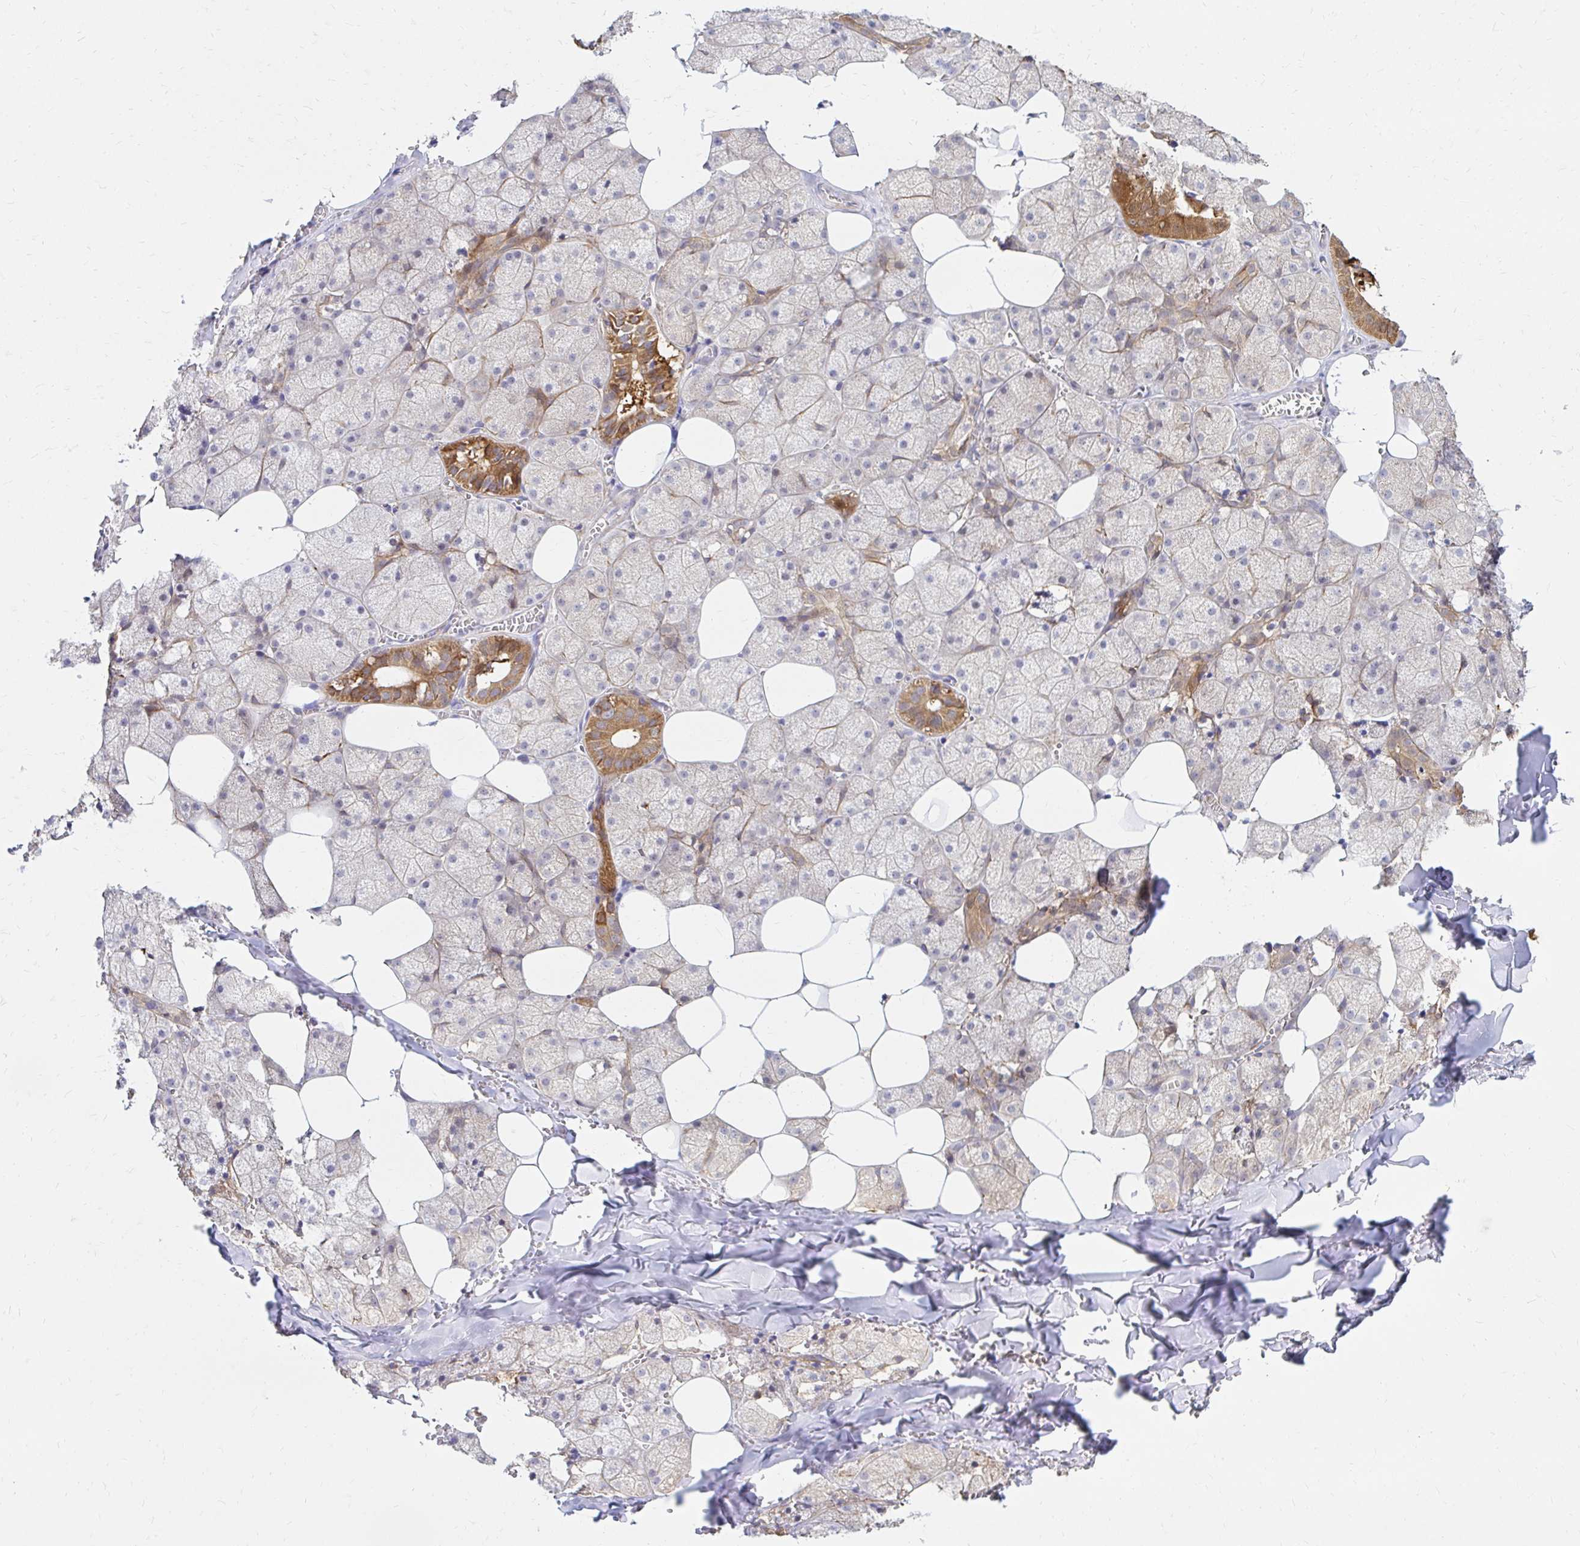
{"staining": {"intensity": "moderate", "quantity": "25%-75%", "location": "cytoplasmic/membranous"}, "tissue": "salivary gland", "cell_type": "Glandular cells", "image_type": "normal", "snomed": [{"axis": "morphology", "description": "Normal tissue, NOS"}, {"axis": "topography", "description": "Salivary gland"}, {"axis": "topography", "description": "Peripheral nerve tissue"}], "caption": "Salivary gland stained for a protein shows moderate cytoplasmic/membranous positivity in glandular cells. (DAB (3,3'-diaminobenzidine) IHC, brown staining for protein, blue staining for nuclei).", "gene": "ITGA2", "patient": {"sex": "male", "age": 38}}